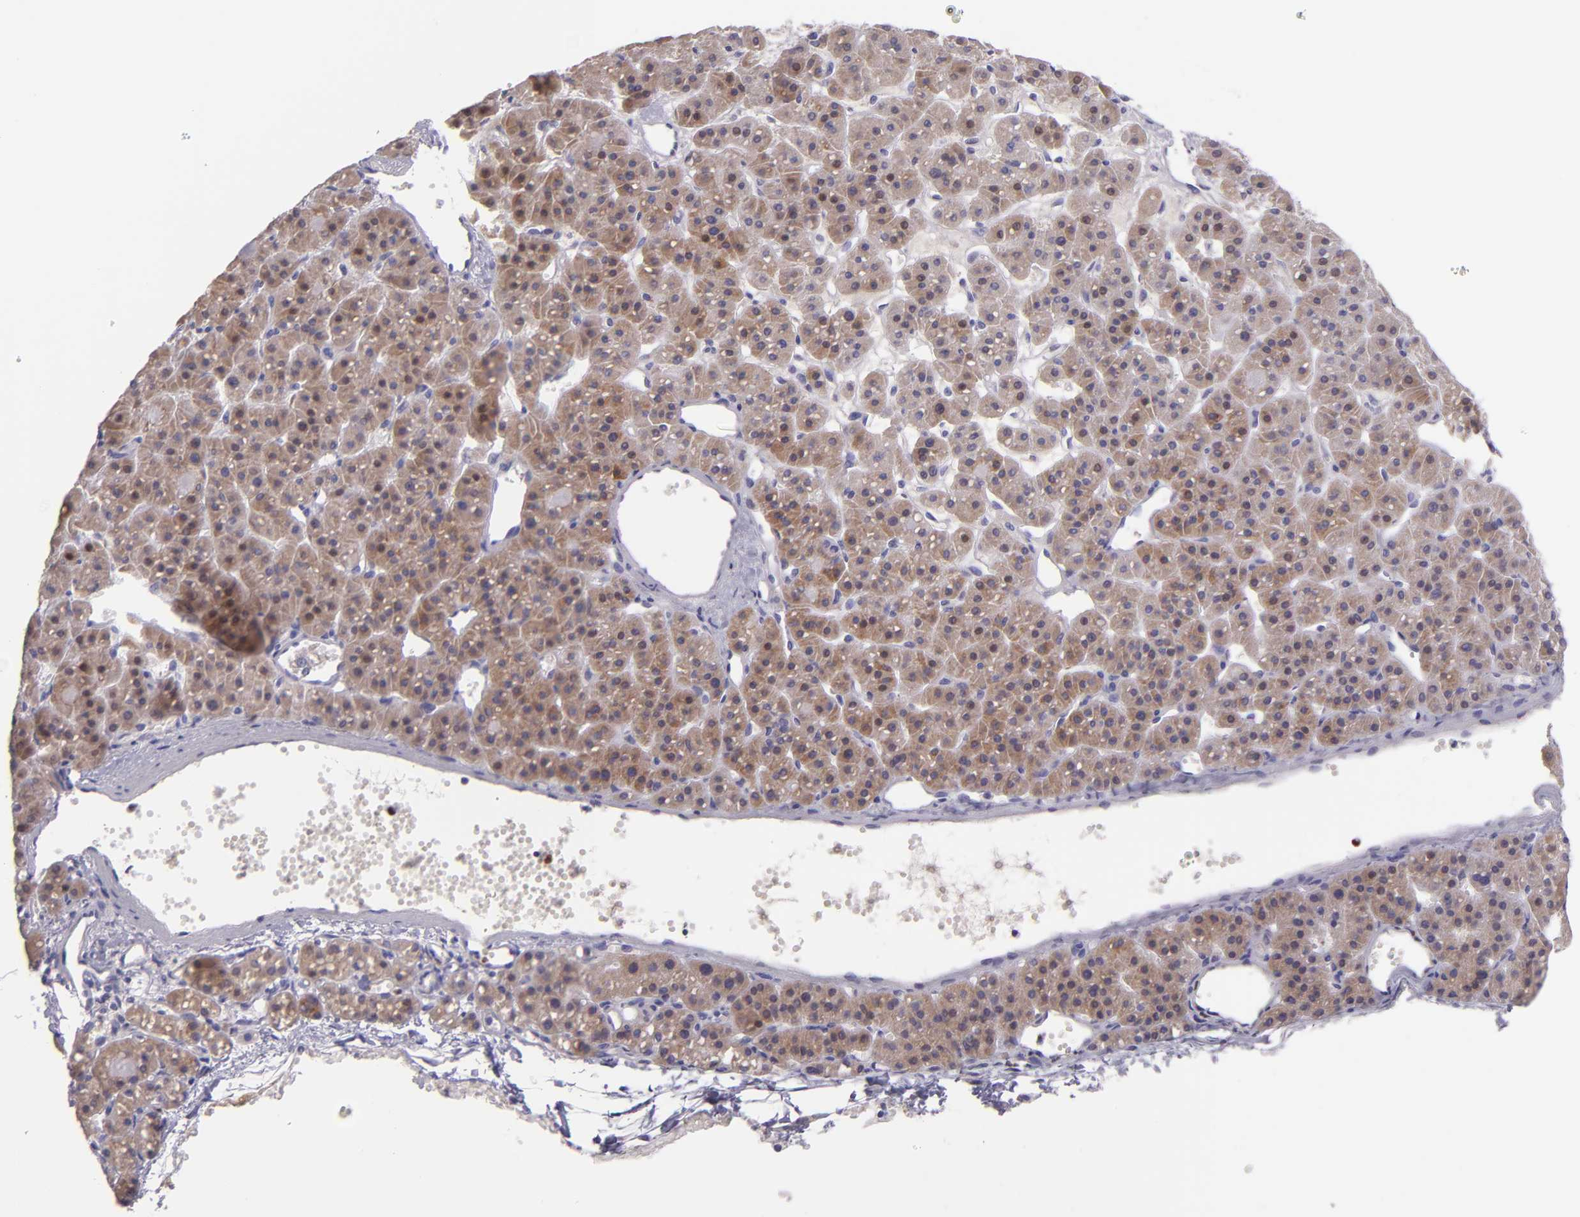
{"staining": {"intensity": "moderate", "quantity": ">75%", "location": "cytoplasmic/membranous"}, "tissue": "parathyroid gland", "cell_type": "Glandular cells", "image_type": "normal", "snomed": [{"axis": "morphology", "description": "Normal tissue, NOS"}, {"axis": "topography", "description": "Parathyroid gland"}], "caption": "An image of human parathyroid gland stained for a protein reveals moderate cytoplasmic/membranous brown staining in glandular cells.", "gene": "HSPD1", "patient": {"sex": "female", "age": 76}}